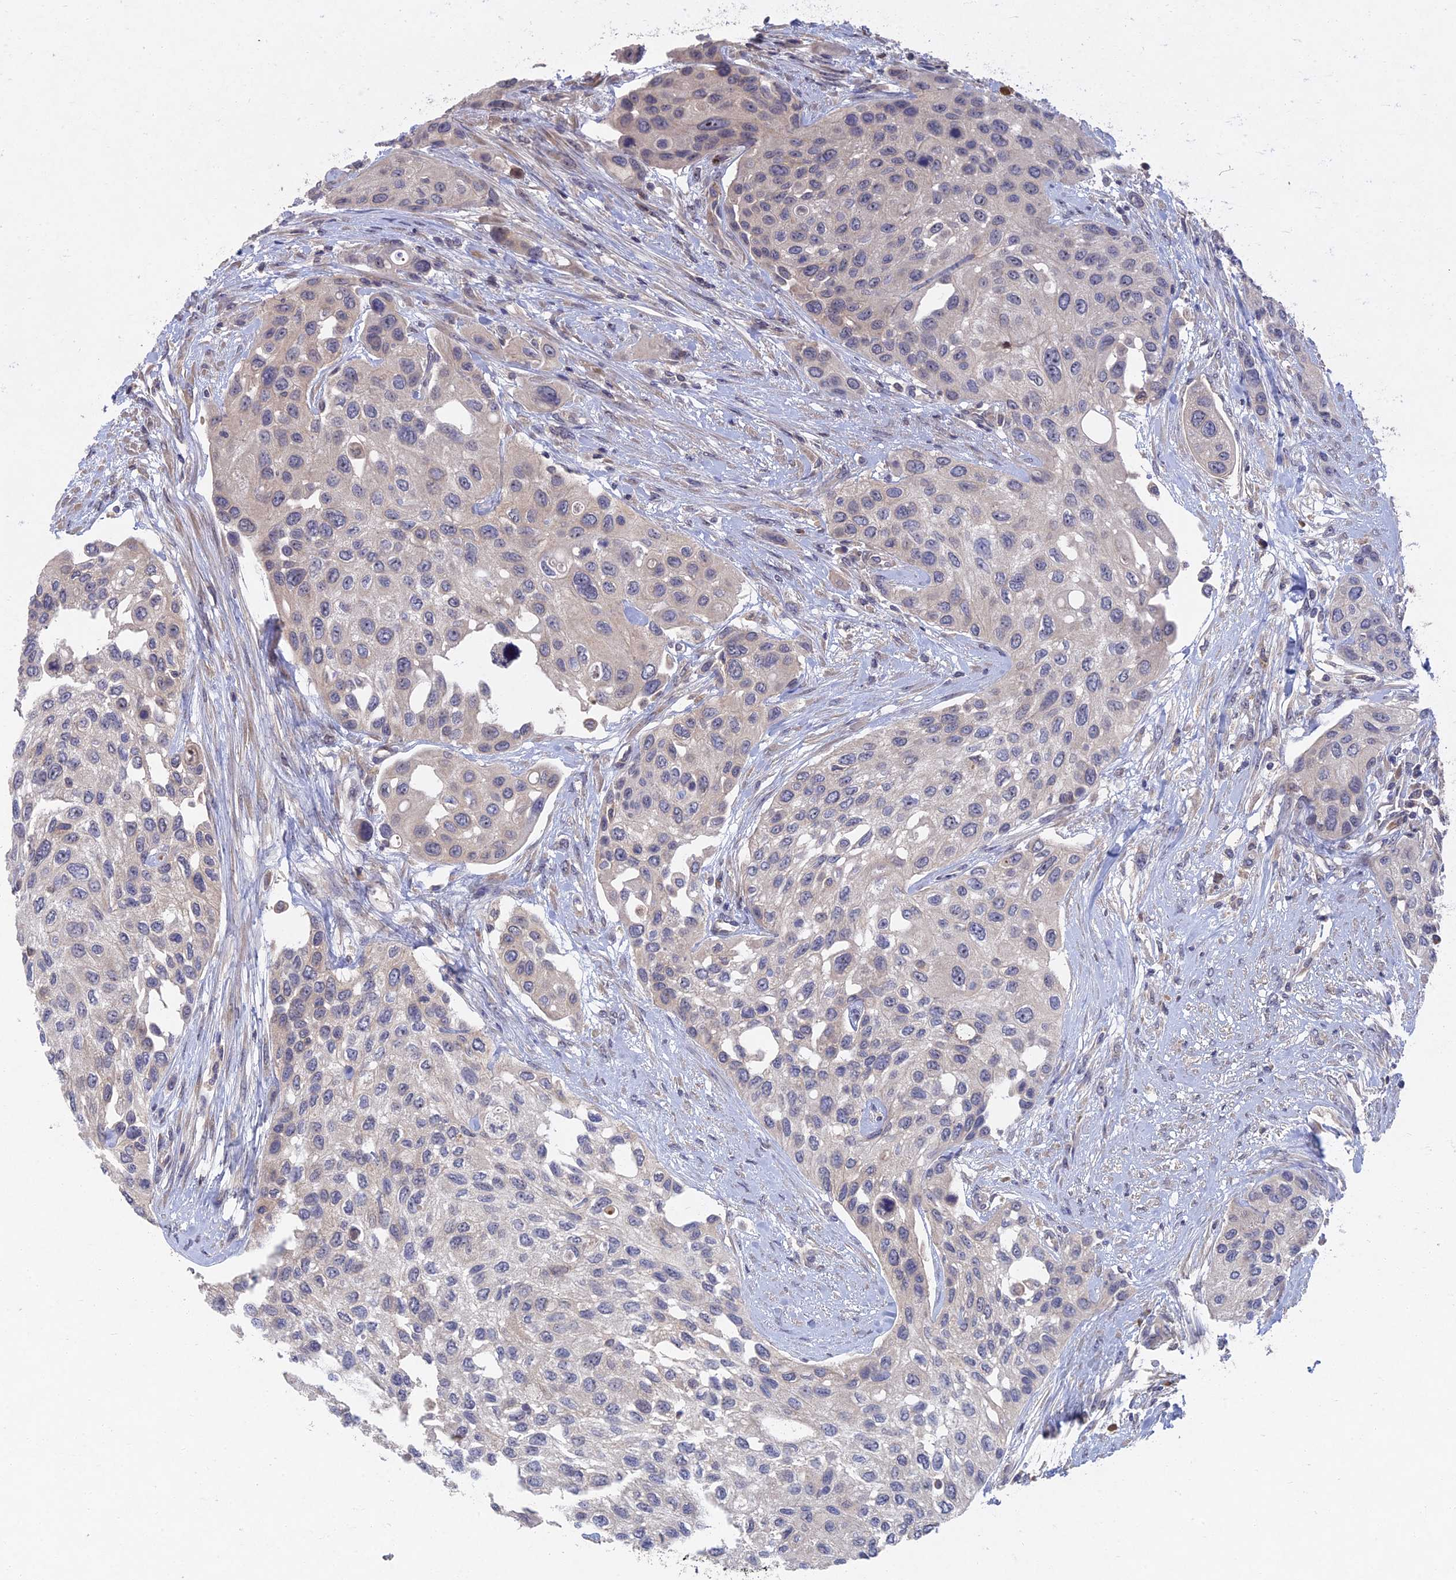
{"staining": {"intensity": "weak", "quantity": "<25%", "location": "cytoplasmic/membranous"}, "tissue": "urothelial cancer", "cell_type": "Tumor cells", "image_type": "cancer", "snomed": [{"axis": "morphology", "description": "Normal tissue, NOS"}, {"axis": "morphology", "description": "Urothelial carcinoma, High grade"}, {"axis": "topography", "description": "Vascular tissue"}, {"axis": "topography", "description": "Urinary bladder"}], "caption": "An immunohistochemistry photomicrograph of high-grade urothelial carcinoma is shown. There is no staining in tumor cells of high-grade urothelial carcinoma.", "gene": "GNA15", "patient": {"sex": "female", "age": 56}}